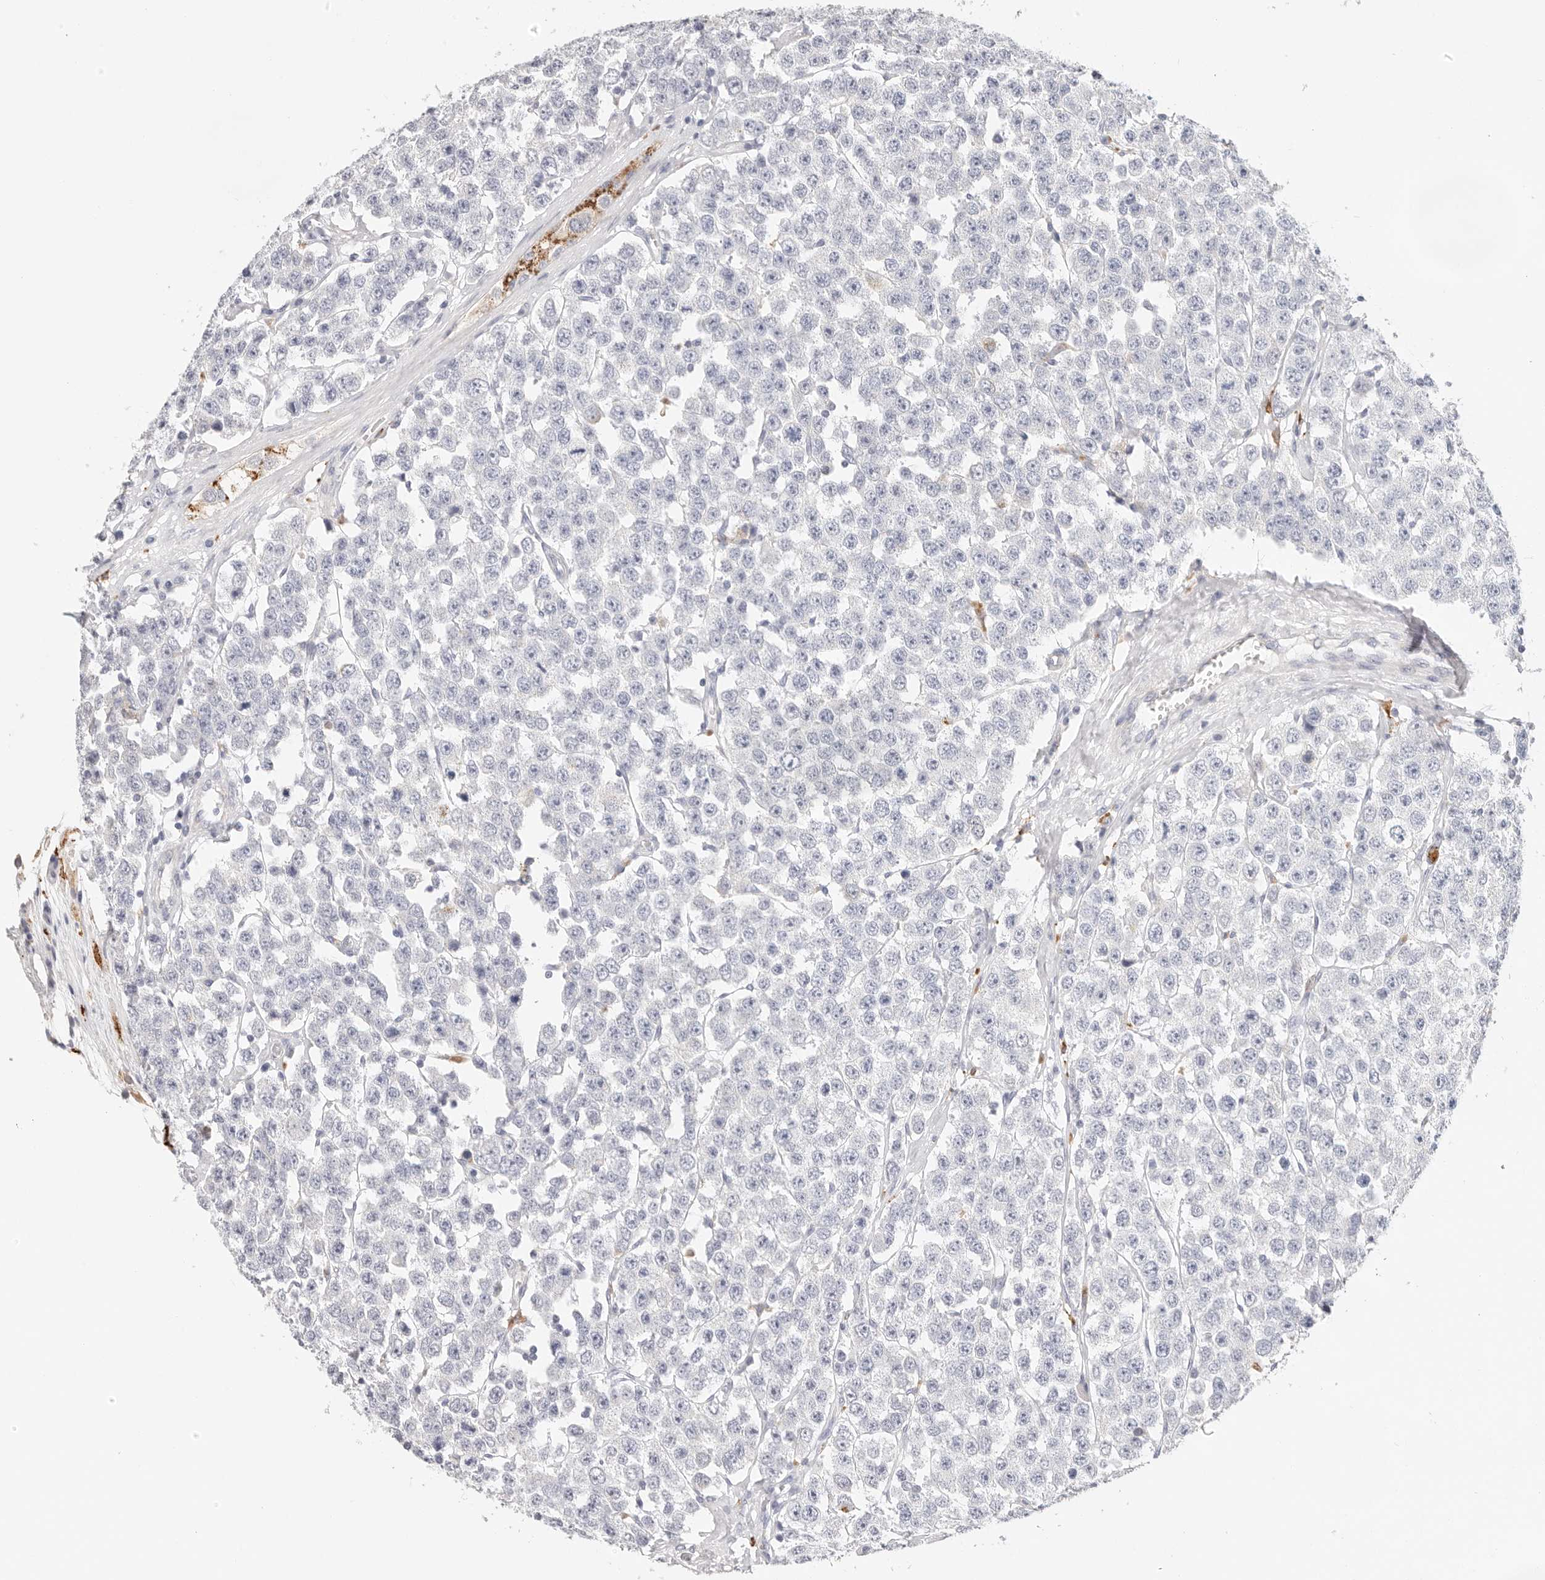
{"staining": {"intensity": "negative", "quantity": "none", "location": "none"}, "tissue": "testis cancer", "cell_type": "Tumor cells", "image_type": "cancer", "snomed": [{"axis": "morphology", "description": "Seminoma, NOS"}, {"axis": "topography", "description": "Testis"}], "caption": "Photomicrograph shows no significant protein positivity in tumor cells of testis seminoma. (DAB immunohistochemistry with hematoxylin counter stain).", "gene": "STKLD1", "patient": {"sex": "male", "age": 28}}